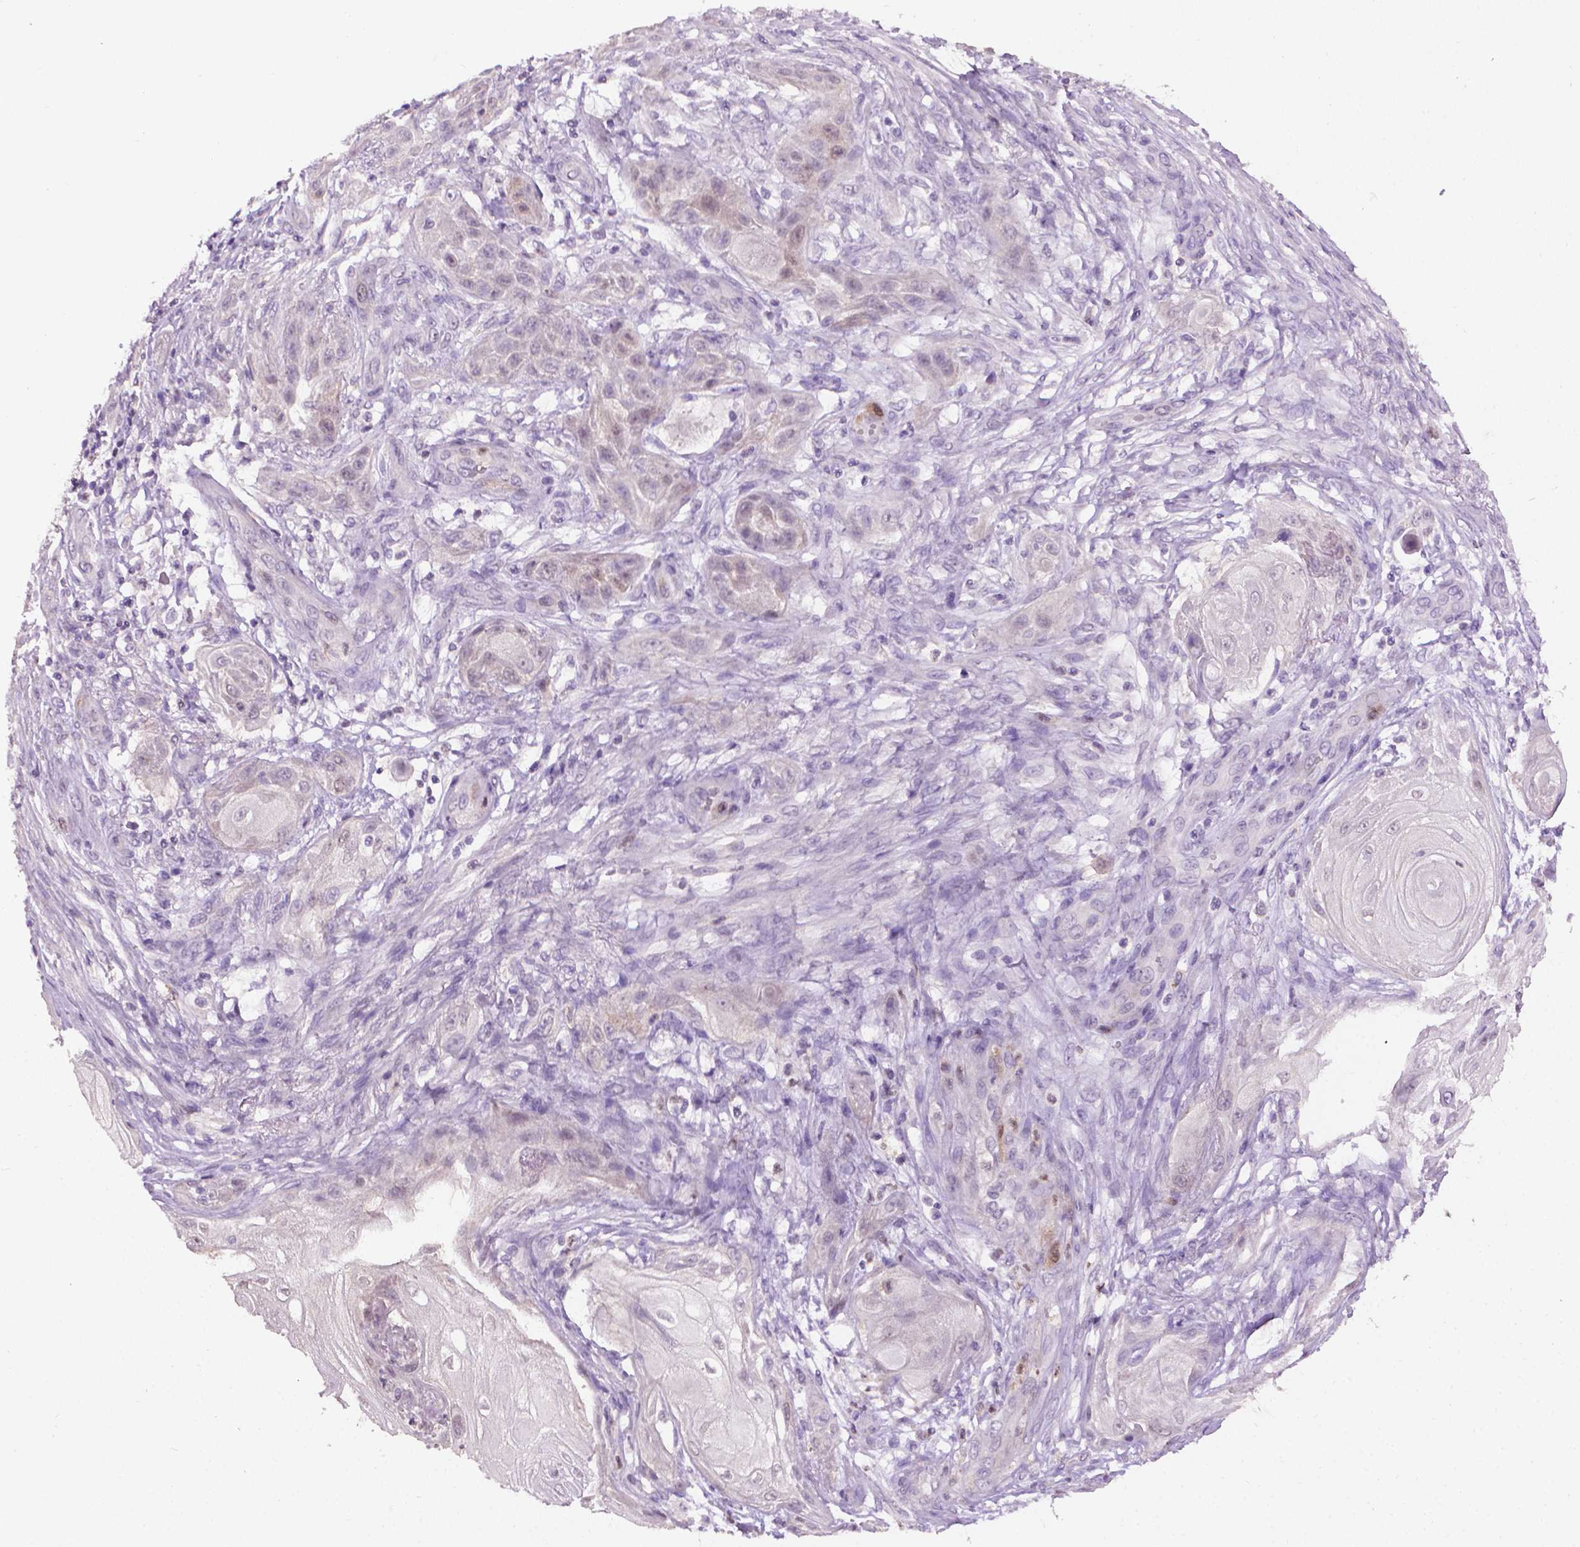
{"staining": {"intensity": "negative", "quantity": "none", "location": "none"}, "tissue": "skin cancer", "cell_type": "Tumor cells", "image_type": "cancer", "snomed": [{"axis": "morphology", "description": "Squamous cell carcinoma, NOS"}, {"axis": "topography", "description": "Skin"}], "caption": "DAB immunohistochemical staining of skin cancer exhibits no significant expression in tumor cells.", "gene": "CDKN2D", "patient": {"sex": "male", "age": 62}}